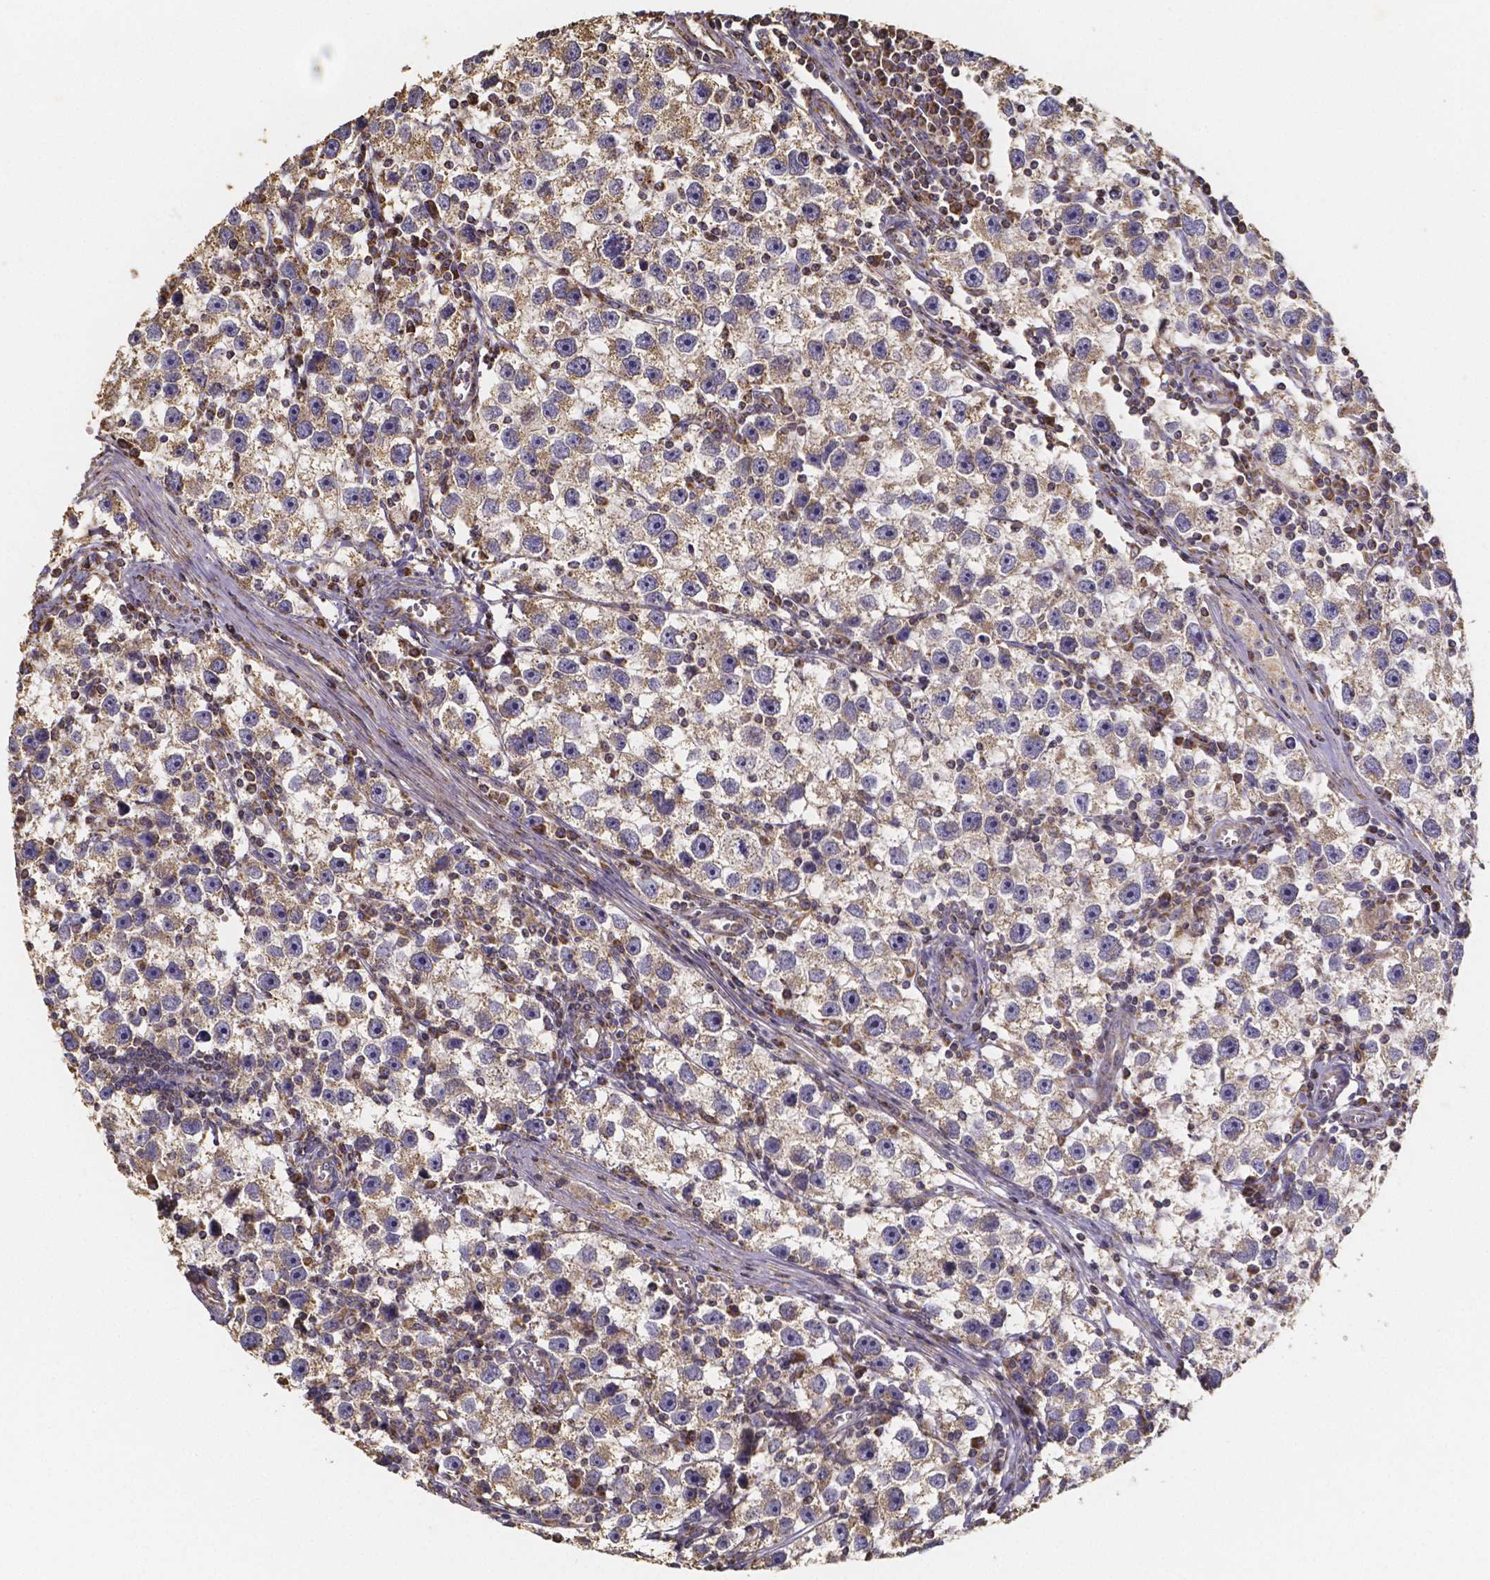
{"staining": {"intensity": "moderate", "quantity": ">75%", "location": "cytoplasmic/membranous"}, "tissue": "testis cancer", "cell_type": "Tumor cells", "image_type": "cancer", "snomed": [{"axis": "morphology", "description": "Seminoma, NOS"}, {"axis": "topography", "description": "Testis"}], "caption": "This is an image of IHC staining of testis cancer (seminoma), which shows moderate expression in the cytoplasmic/membranous of tumor cells.", "gene": "SLC35D2", "patient": {"sex": "male", "age": 30}}